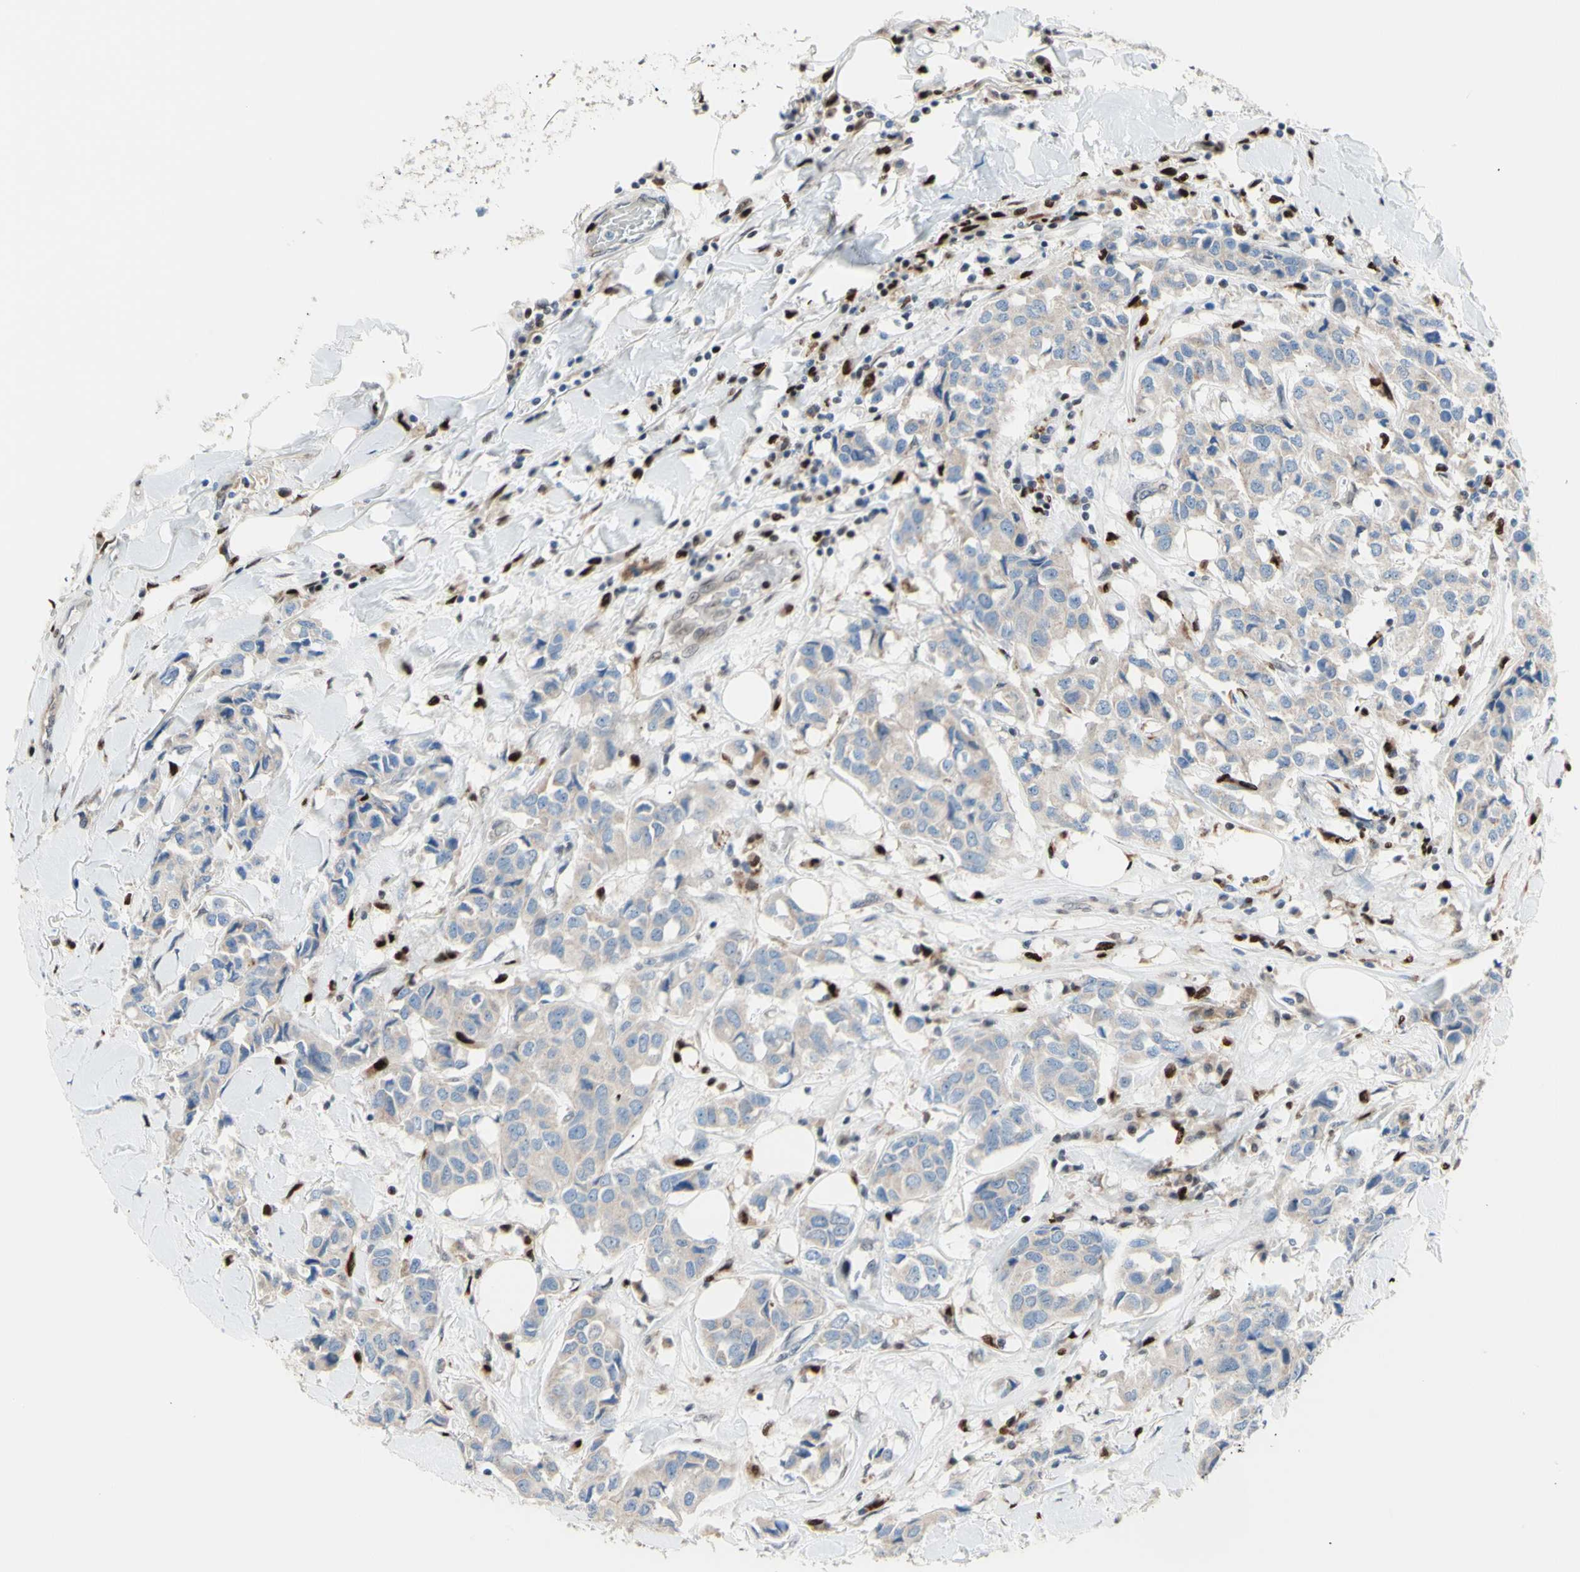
{"staining": {"intensity": "weak", "quantity": ">75%", "location": "cytoplasmic/membranous"}, "tissue": "breast cancer", "cell_type": "Tumor cells", "image_type": "cancer", "snomed": [{"axis": "morphology", "description": "Duct carcinoma"}, {"axis": "topography", "description": "Breast"}], "caption": "Weak cytoplasmic/membranous positivity for a protein is seen in about >75% of tumor cells of intraductal carcinoma (breast) using immunohistochemistry (IHC).", "gene": "EED", "patient": {"sex": "female", "age": 80}}